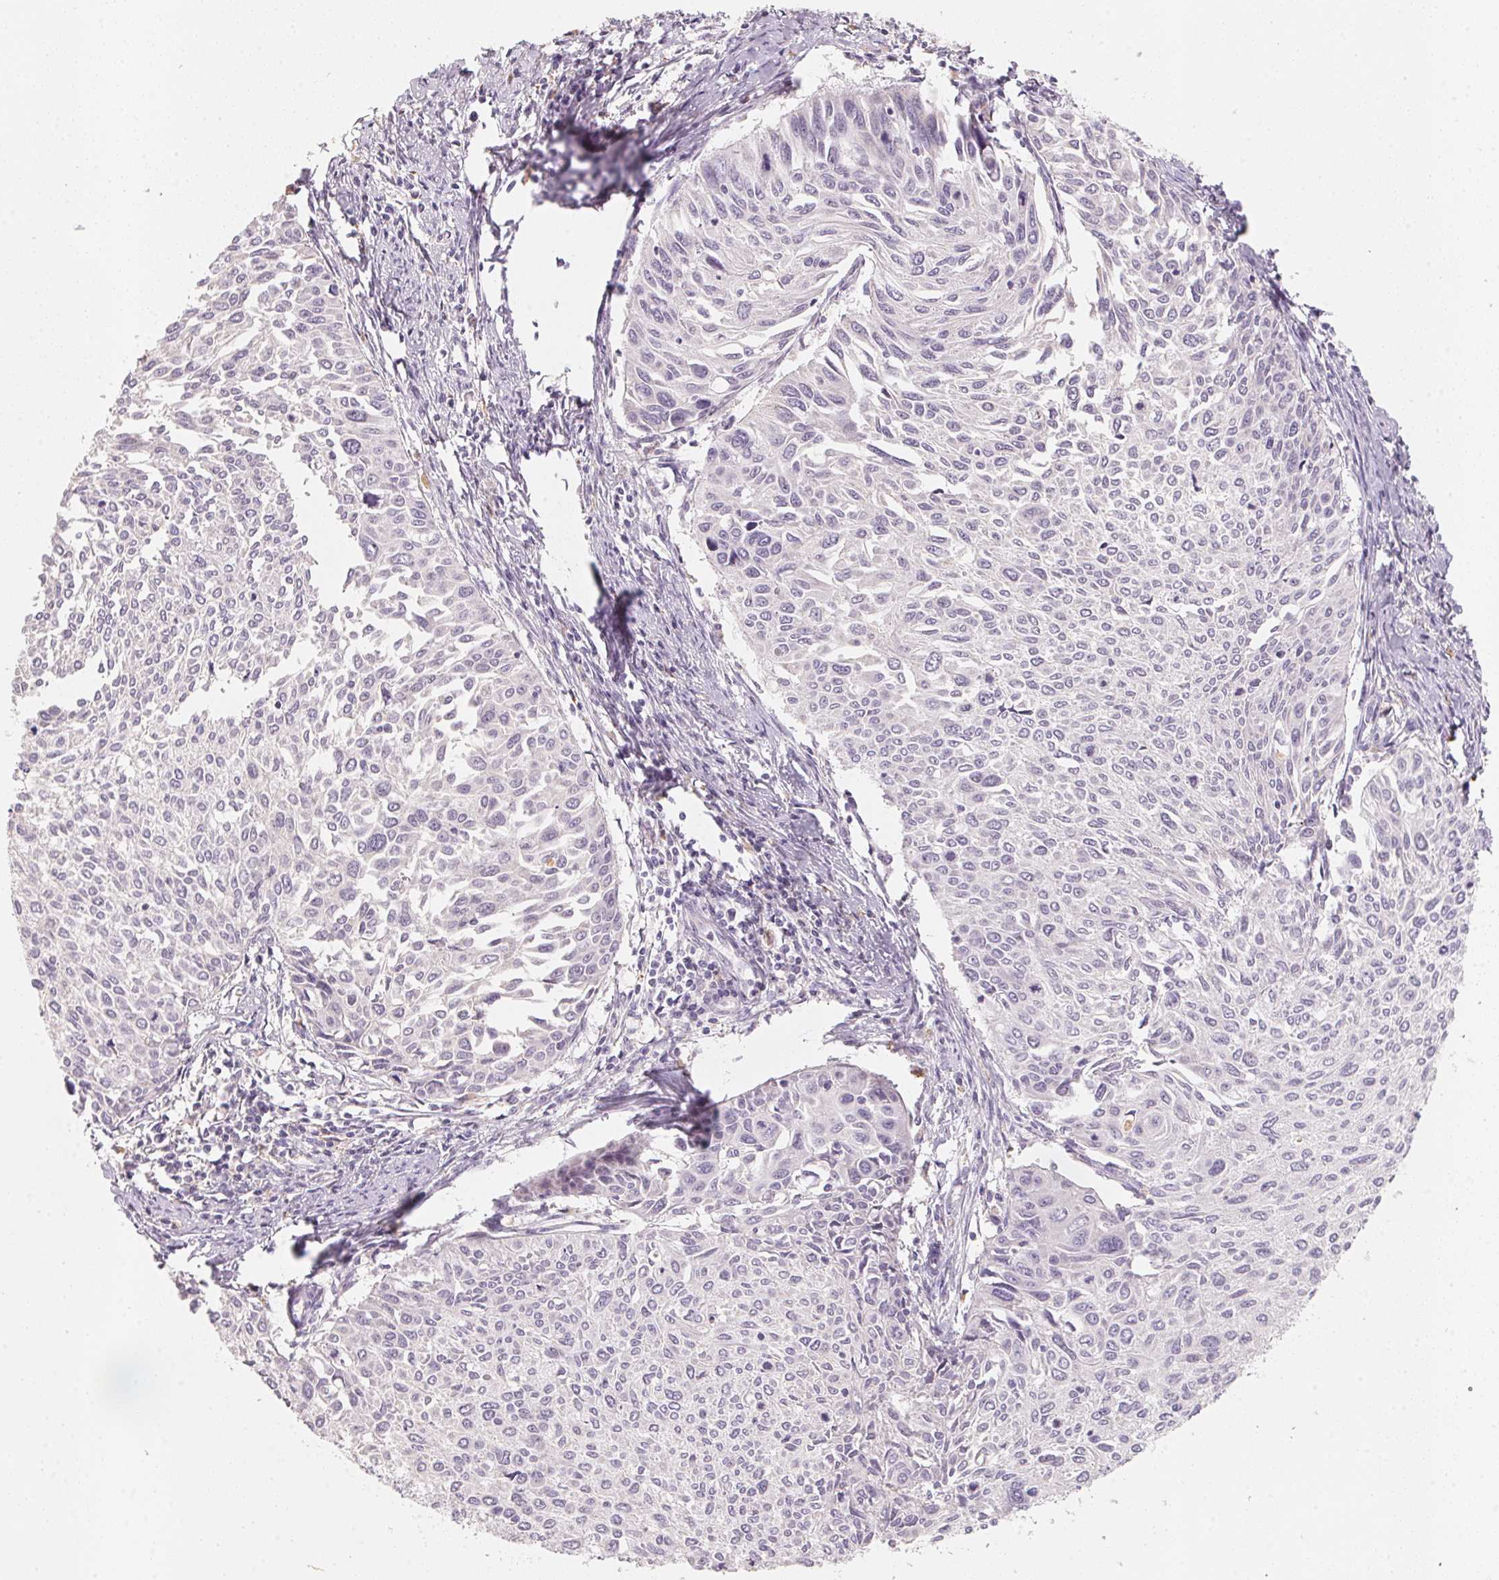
{"staining": {"intensity": "negative", "quantity": "none", "location": "none"}, "tissue": "cervical cancer", "cell_type": "Tumor cells", "image_type": "cancer", "snomed": [{"axis": "morphology", "description": "Squamous cell carcinoma, NOS"}, {"axis": "topography", "description": "Cervix"}], "caption": "Protein analysis of cervical cancer (squamous cell carcinoma) exhibits no significant expression in tumor cells.", "gene": "TREH", "patient": {"sex": "female", "age": 50}}